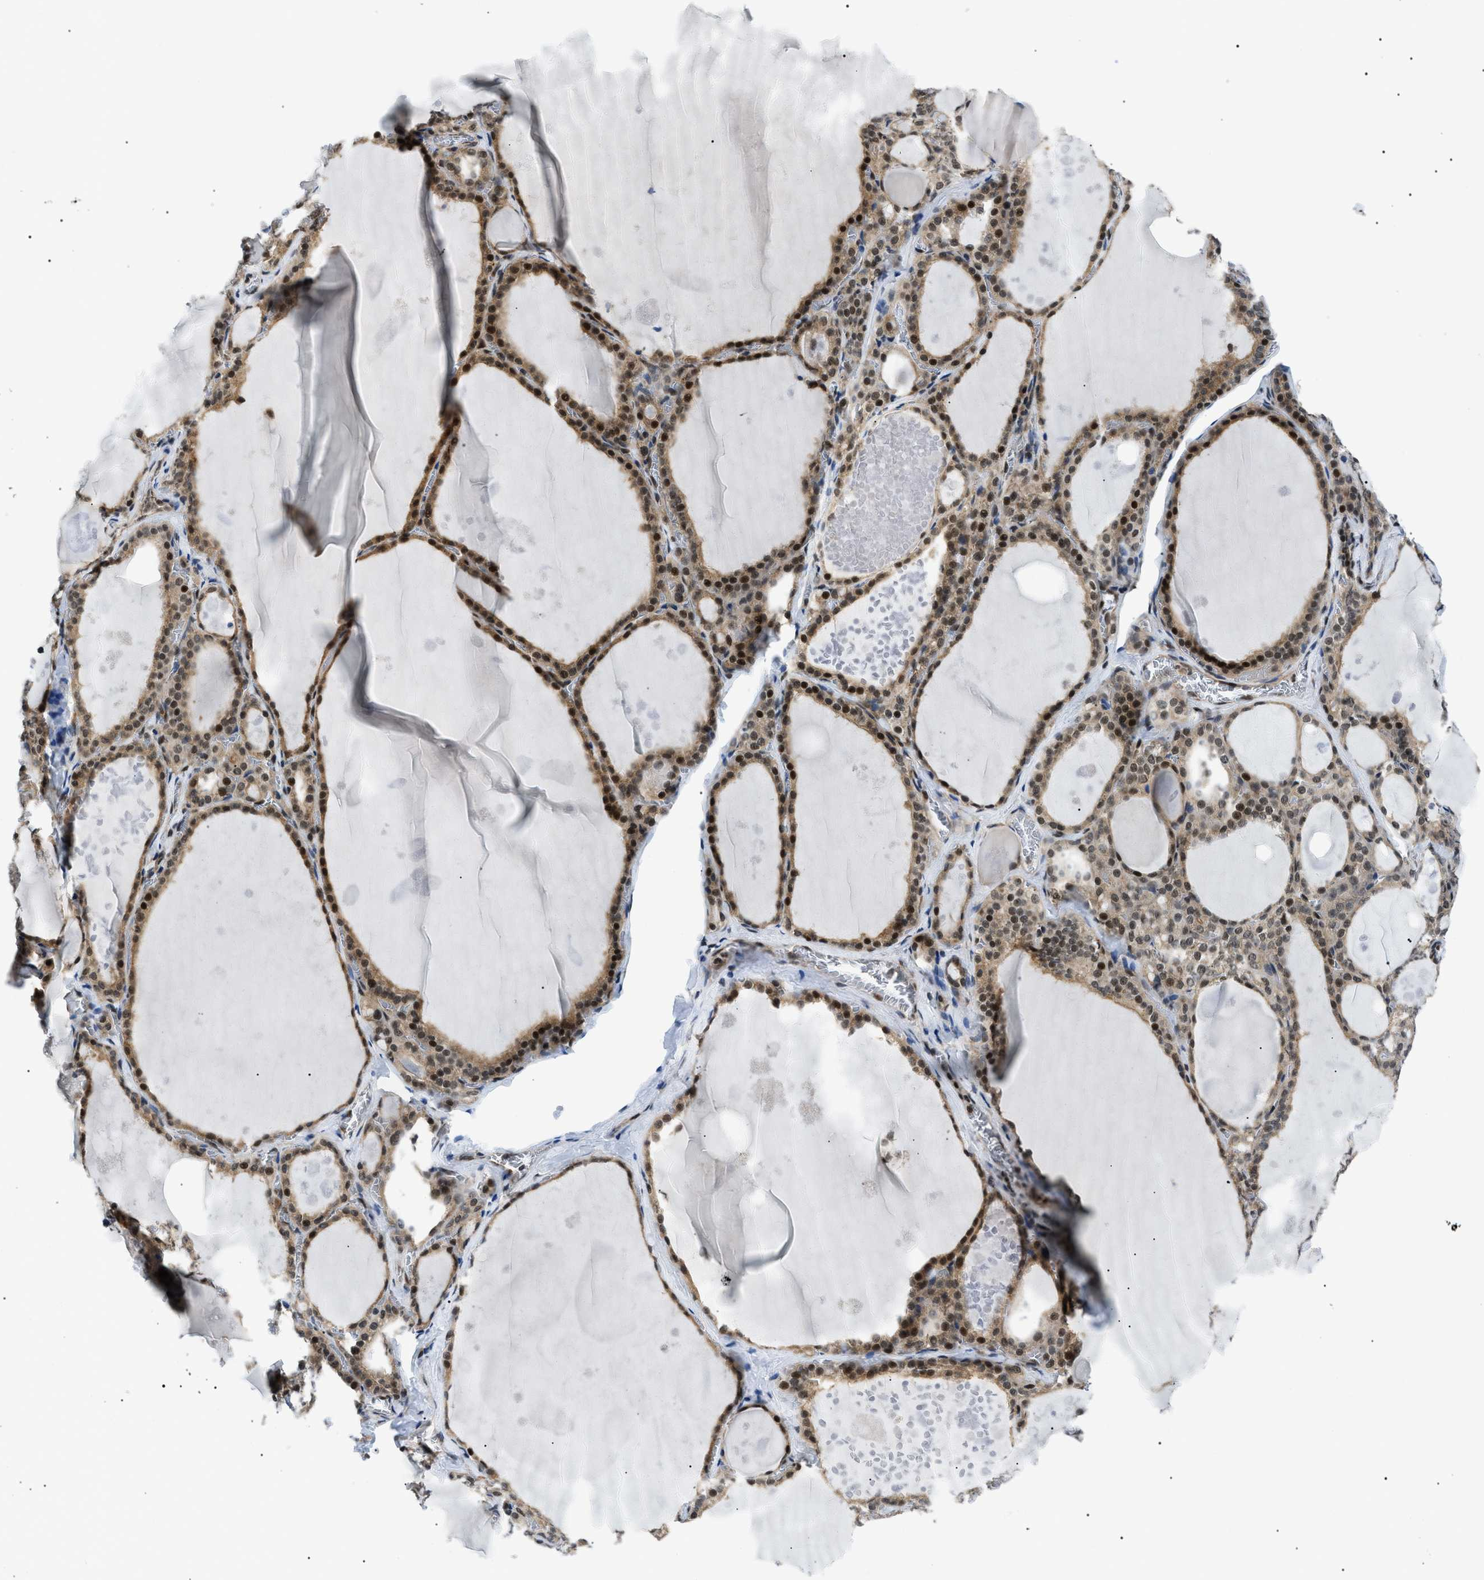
{"staining": {"intensity": "strong", "quantity": ">75%", "location": "cytoplasmic/membranous,nuclear"}, "tissue": "thyroid gland", "cell_type": "Glandular cells", "image_type": "normal", "snomed": [{"axis": "morphology", "description": "Normal tissue, NOS"}, {"axis": "topography", "description": "Thyroid gland"}], "caption": "Immunohistochemical staining of normal human thyroid gland shows high levels of strong cytoplasmic/membranous,nuclear expression in about >75% of glandular cells.", "gene": "CWC25", "patient": {"sex": "male", "age": 56}}